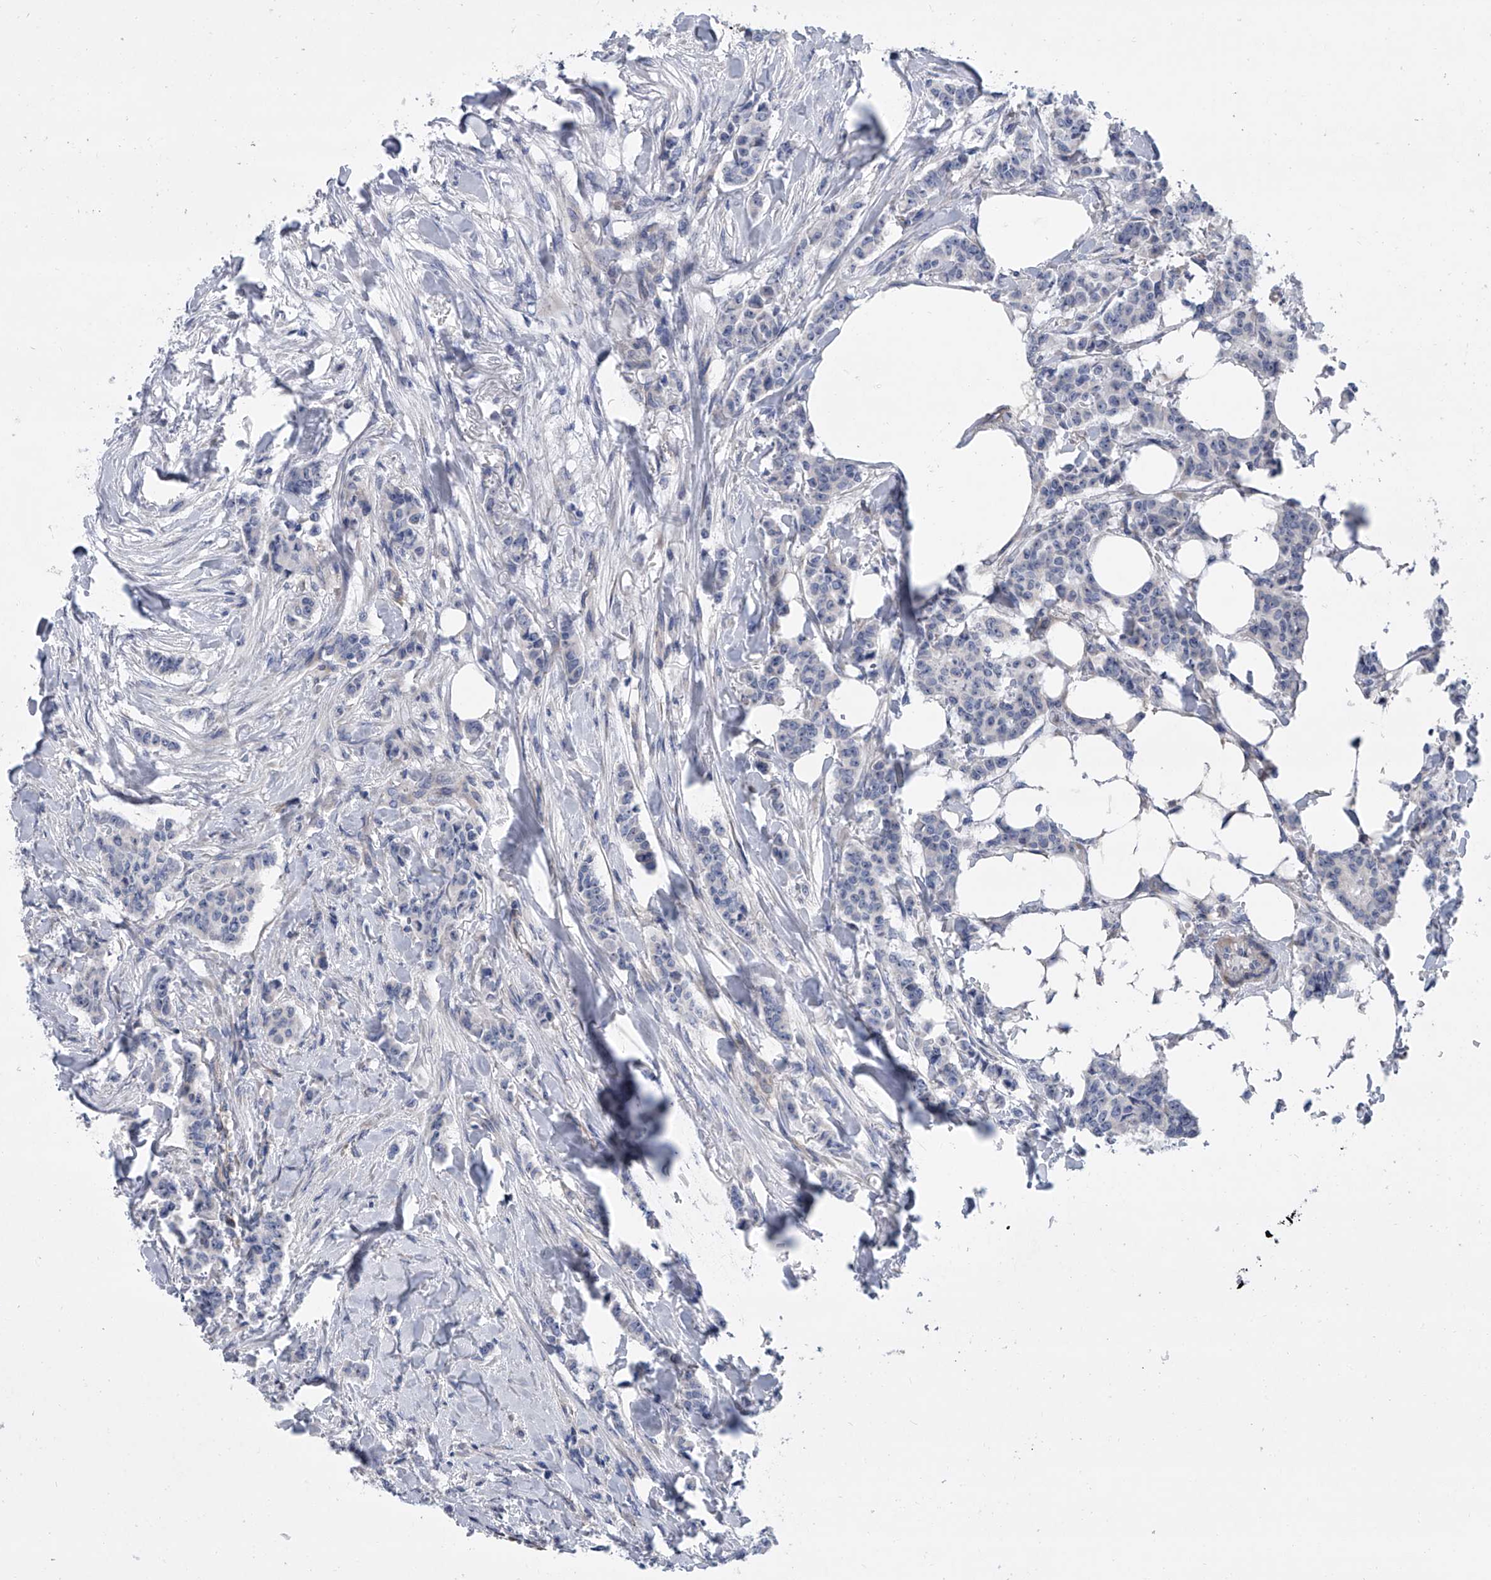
{"staining": {"intensity": "negative", "quantity": "none", "location": "none"}, "tissue": "breast cancer", "cell_type": "Tumor cells", "image_type": "cancer", "snomed": [{"axis": "morphology", "description": "Duct carcinoma"}, {"axis": "topography", "description": "Breast"}], "caption": "A micrograph of infiltrating ductal carcinoma (breast) stained for a protein reveals no brown staining in tumor cells.", "gene": "ALG14", "patient": {"sex": "female", "age": 40}}